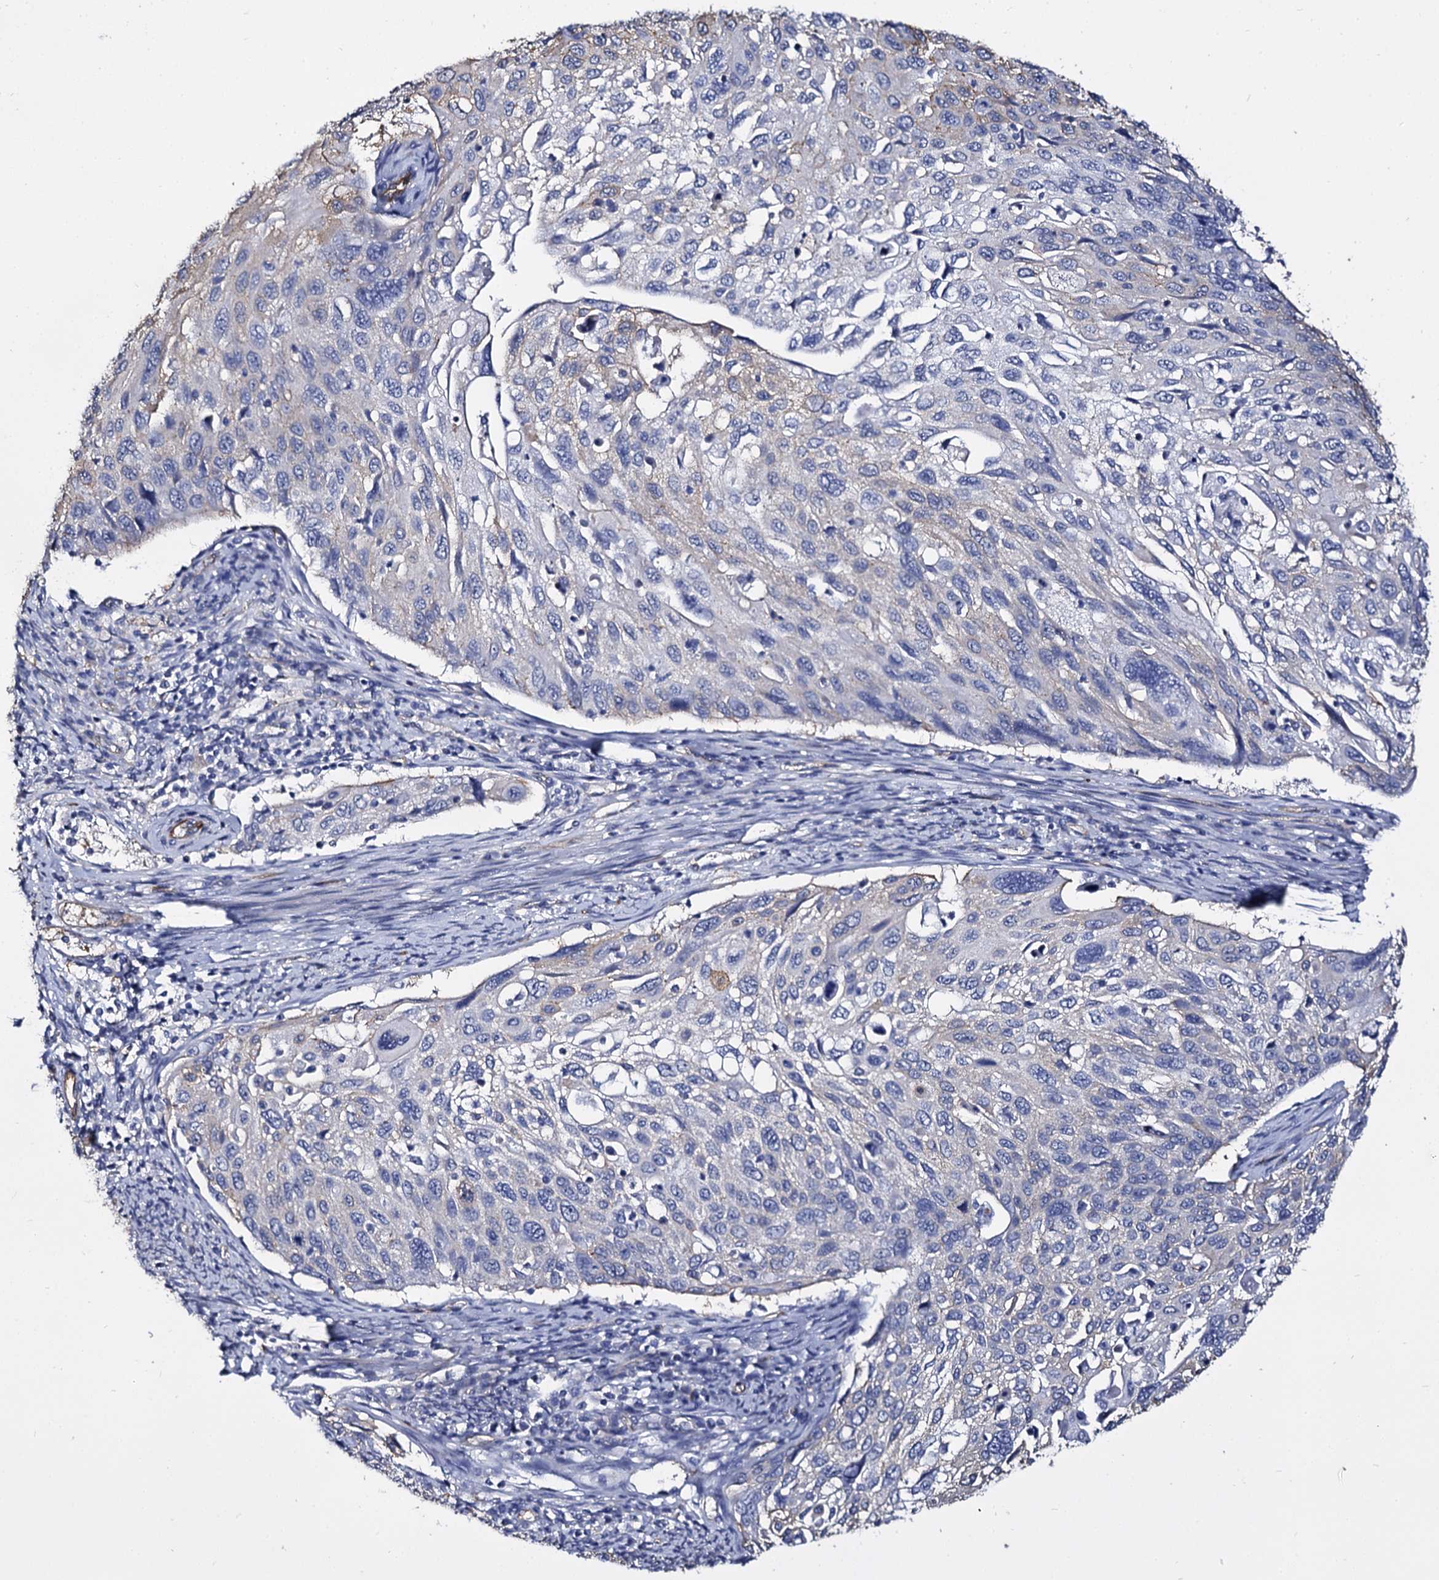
{"staining": {"intensity": "negative", "quantity": "none", "location": "none"}, "tissue": "cervical cancer", "cell_type": "Tumor cells", "image_type": "cancer", "snomed": [{"axis": "morphology", "description": "Squamous cell carcinoma, NOS"}, {"axis": "topography", "description": "Cervix"}], "caption": "This is a micrograph of immunohistochemistry (IHC) staining of cervical cancer, which shows no positivity in tumor cells. The staining is performed using DAB brown chromogen with nuclei counter-stained in using hematoxylin.", "gene": "CBFB", "patient": {"sex": "female", "age": 70}}